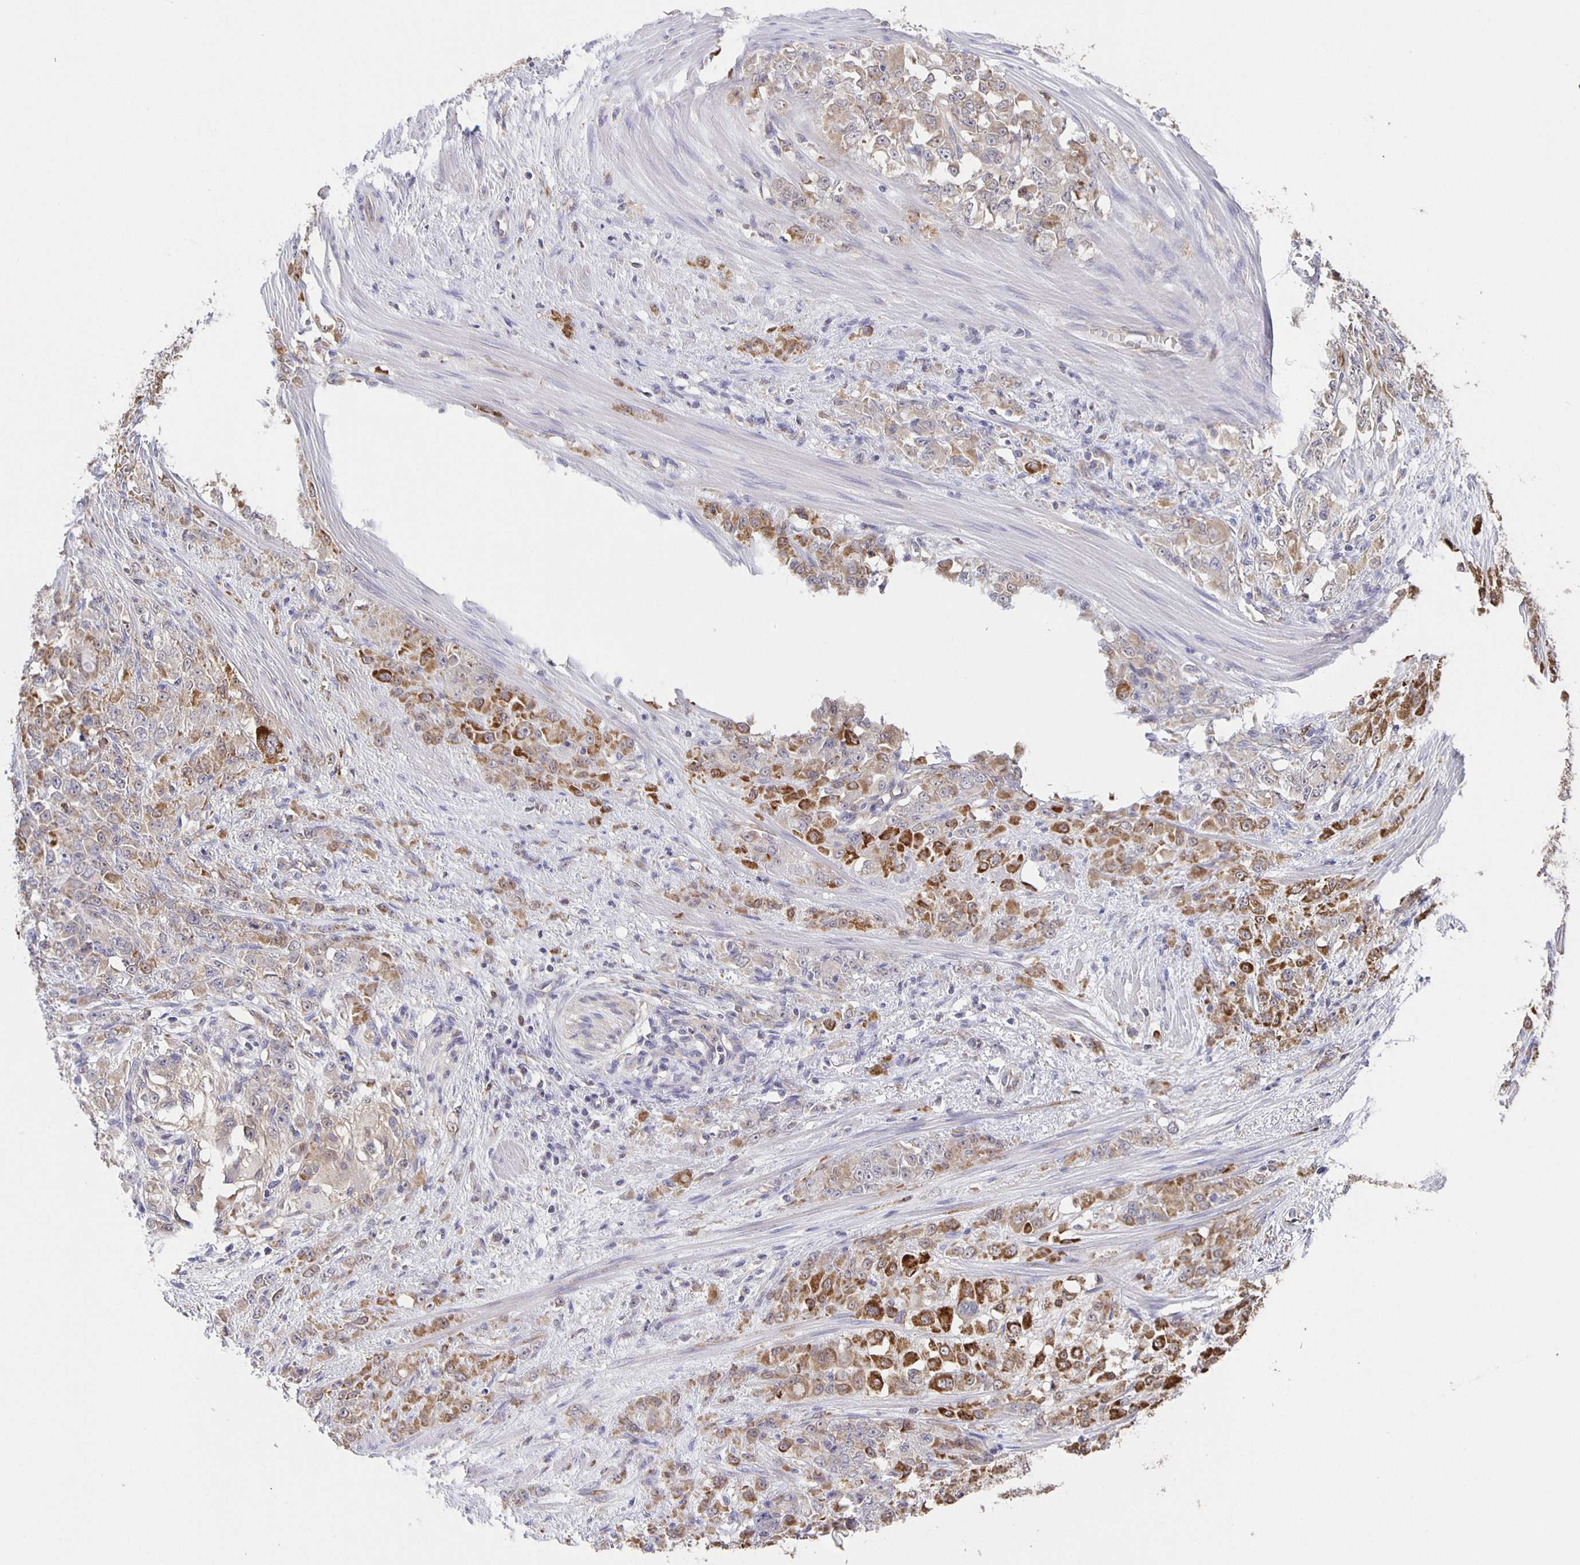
{"staining": {"intensity": "strong", "quantity": "<25%", "location": "cytoplasmic/membranous"}, "tissue": "stomach cancer", "cell_type": "Tumor cells", "image_type": "cancer", "snomed": [{"axis": "morphology", "description": "Adenocarcinoma, NOS"}, {"axis": "topography", "description": "Stomach"}], "caption": "Stomach cancer stained with DAB (3,3'-diaminobenzidine) immunohistochemistry (IHC) displays medium levels of strong cytoplasmic/membranous positivity in approximately <25% of tumor cells.", "gene": "JMJD4", "patient": {"sex": "female", "age": 76}}